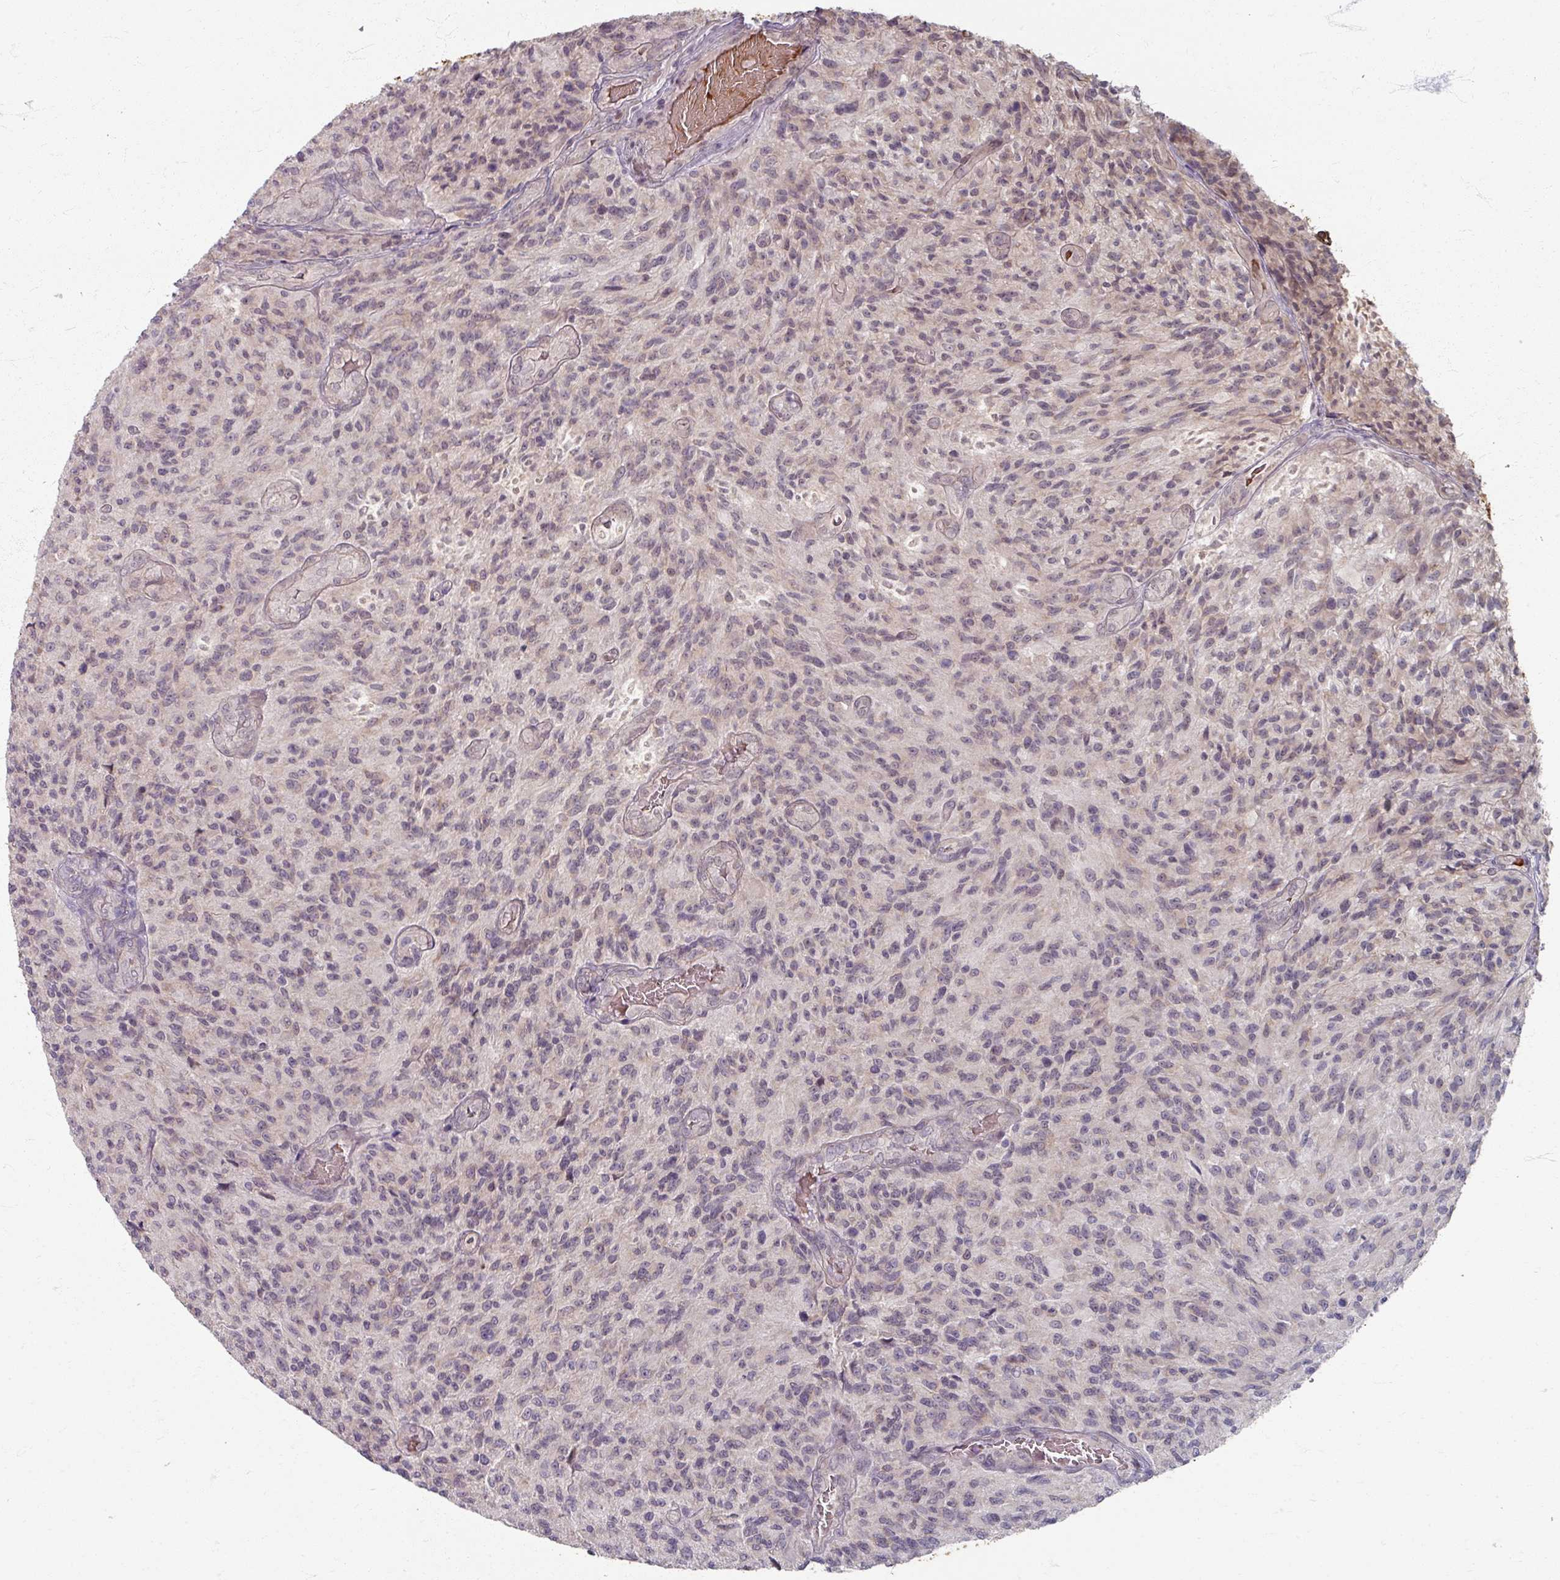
{"staining": {"intensity": "negative", "quantity": "none", "location": "none"}, "tissue": "glioma", "cell_type": "Tumor cells", "image_type": "cancer", "snomed": [{"axis": "morphology", "description": "Normal tissue, NOS"}, {"axis": "morphology", "description": "Glioma, malignant, High grade"}, {"axis": "topography", "description": "Cerebral cortex"}], "caption": "Human glioma stained for a protein using IHC shows no staining in tumor cells.", "gene": "KMT5C", "patient": {"sex": "male", "age": 56}}